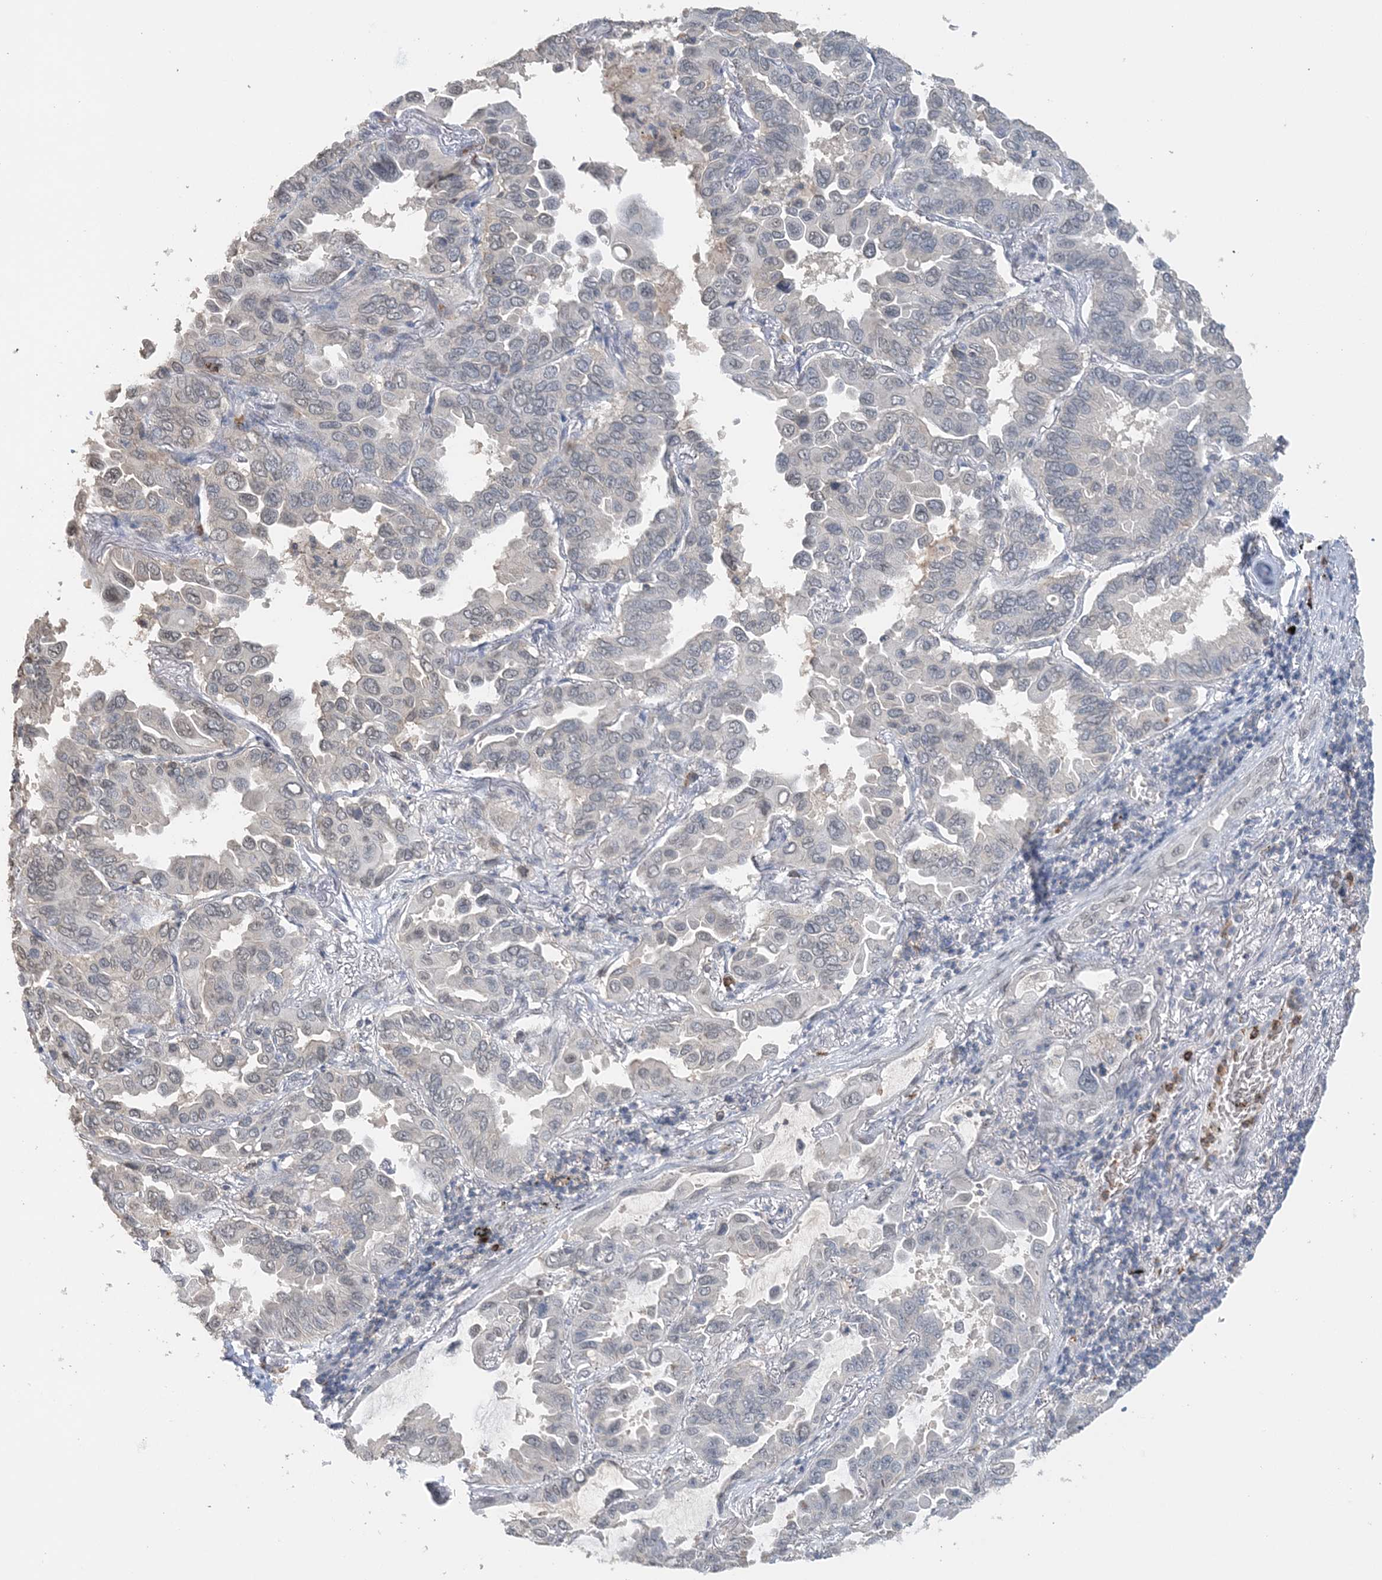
{"staining": {"intensity": "negative", "quantity": "none", "location": "none"}, "tissue": "lung cancer", "cell_type": "Tumor cells", "image_type": "cancer", "snomed": [{"axis": "morphology", "description": "Adenocarcinoma, NOS"}, {"axis": "topography", "description": "Lung"}], "caption": "DAB (3,3'-diaminobenzidine) immunohistochemical staining of human lung adenocarcinoma demonstrates no significant expression in tumor cells.", "gene": "FAM110A", "patient": {"sex": "male", "age": 64}}